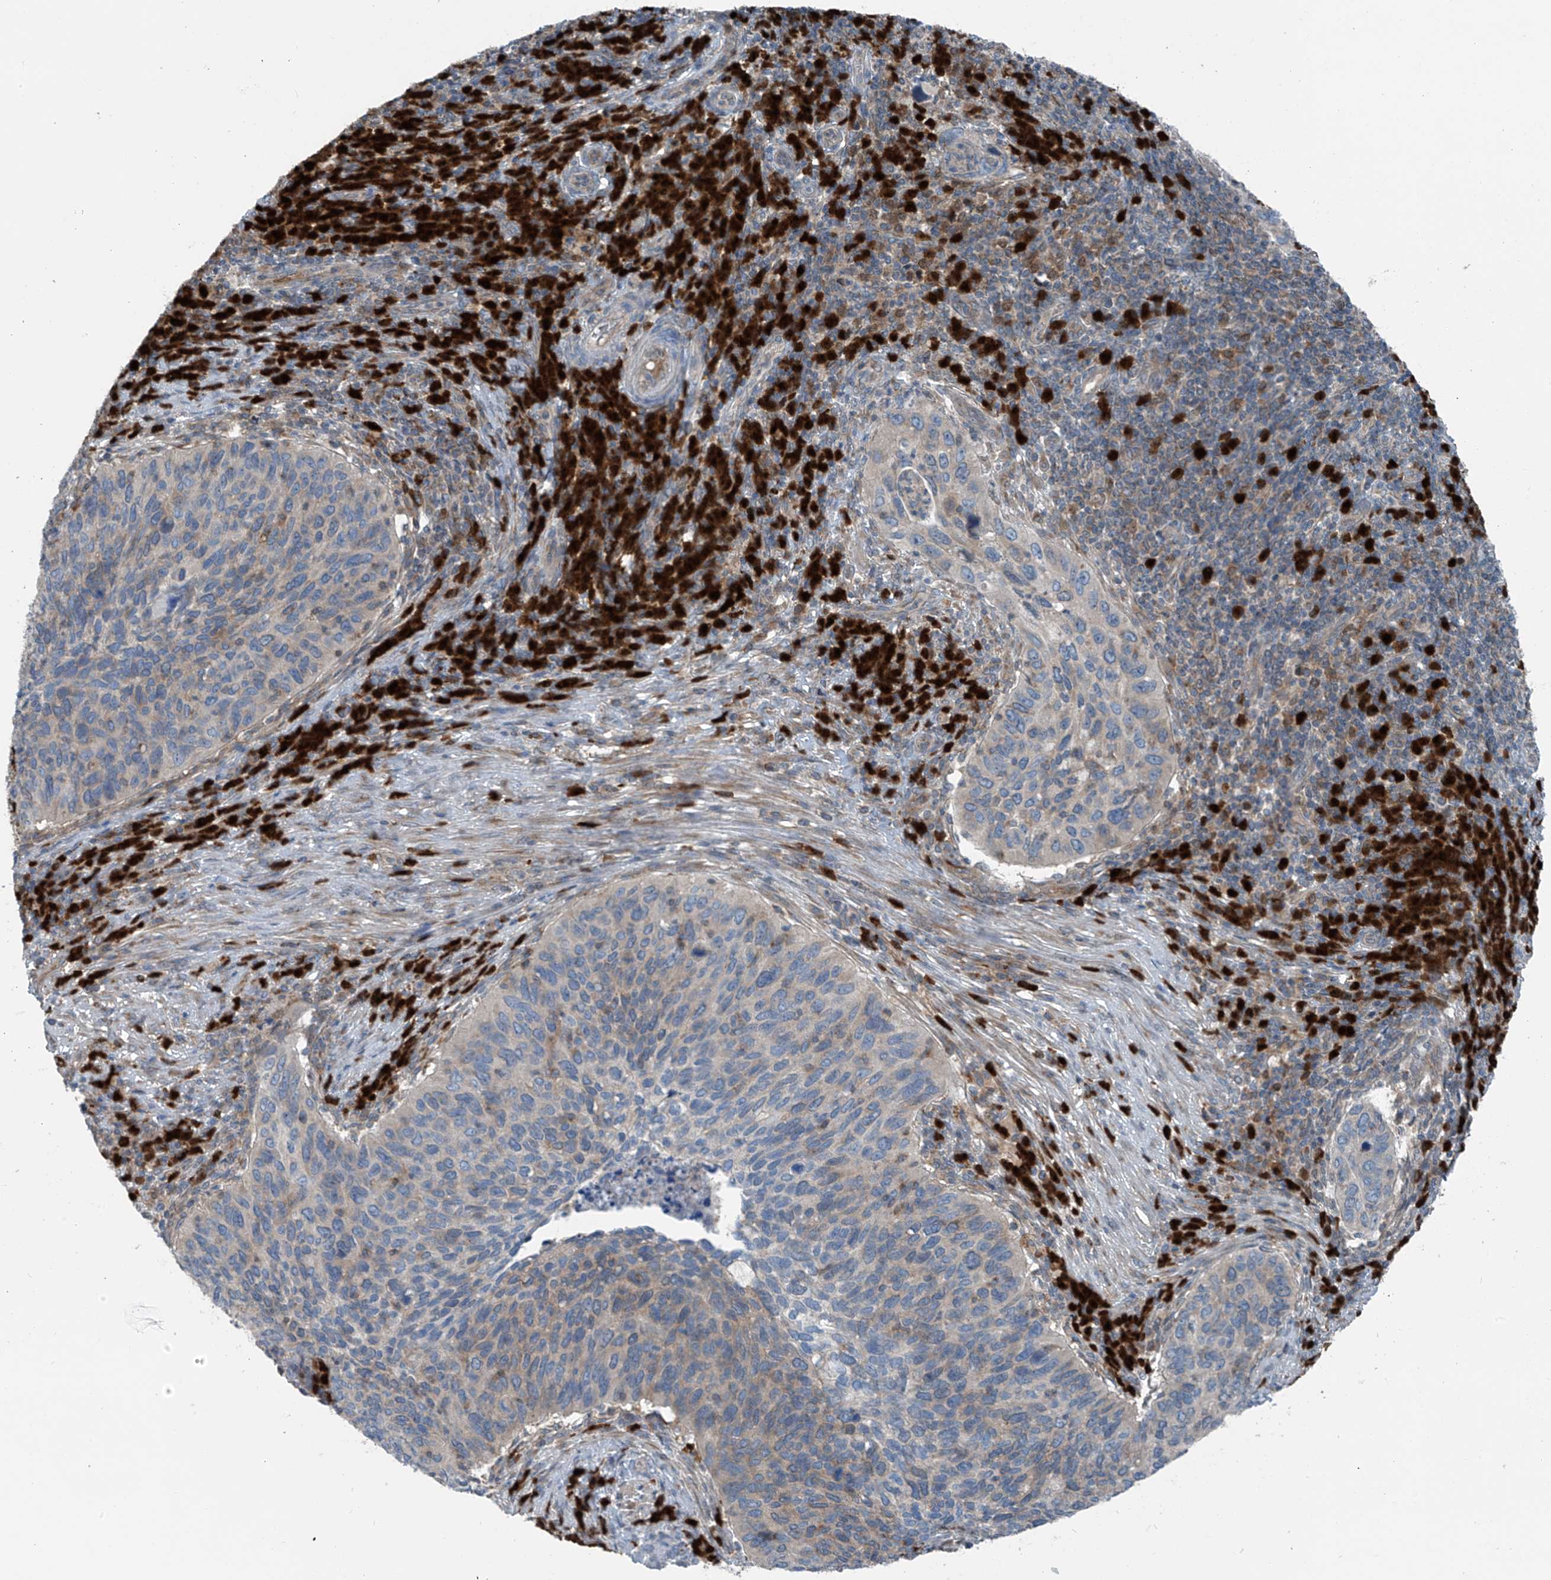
{"staining": {"intensity": "negative", "quantity": "none", "location": "none"}, "tissue": "cervical cancer", "cell_type": "Tumor cells", "image_type": "cancer", "snomed": [{"axis": "morphology", "description": "Squamous cell carcinoma, NOS"}, {"axis": "topography", "description": "Cervix"}], "caption": "The IHC micrograph has no significant positivity in tumor cells of cervical cancer (squamous cell carcinoma) tissue. (Brightfield microscopy of DAB (3,3'-diaminobenzidine) IHC at high magnification).", "gene": "SLC12A6", "patient": {"sex": "female", "age": 38}}